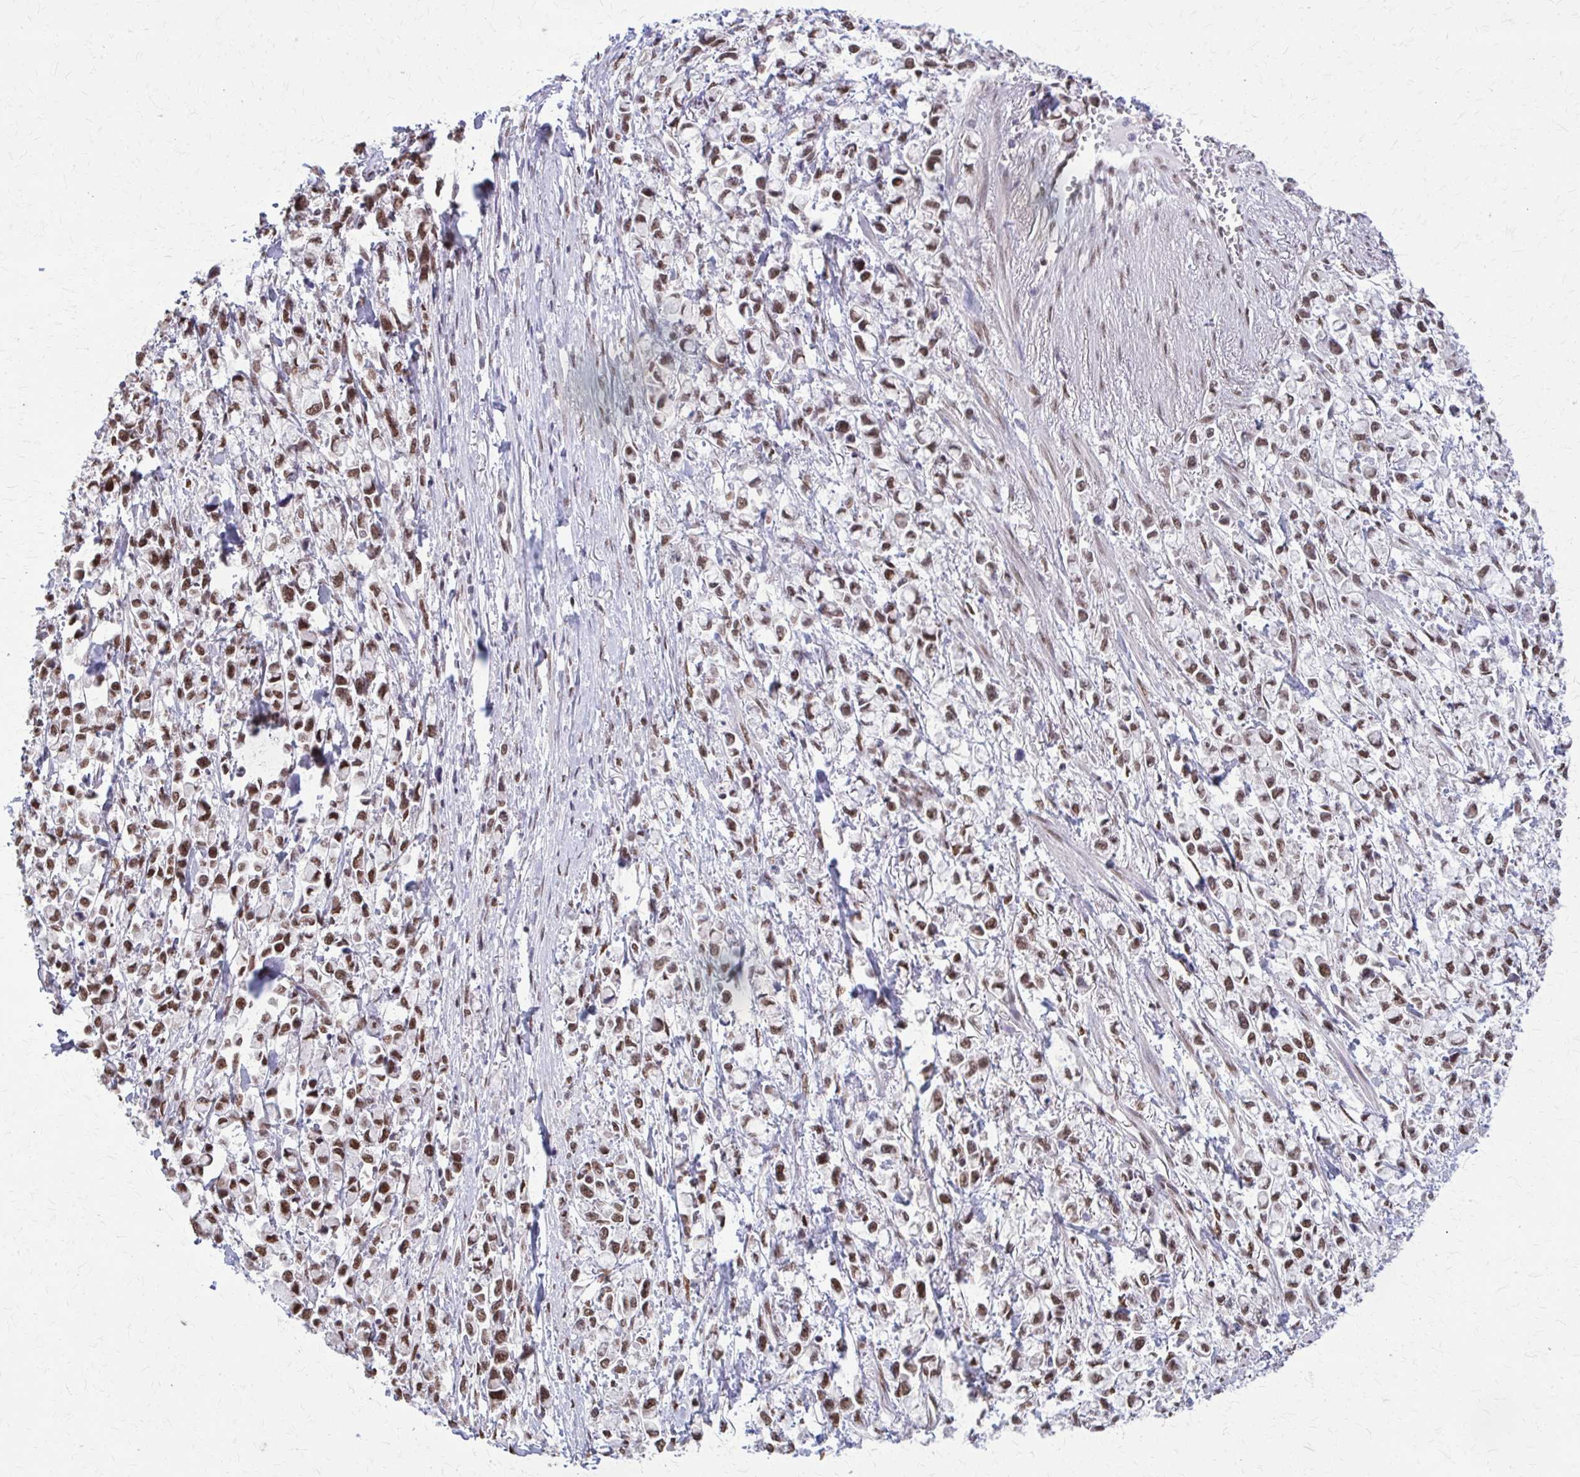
{"staining": {"intensity": "moderate", "quantity": ">75%", "location": "nuclear"}, "tissue": "stomach cancer", "cell_type": "Tumor cells", "image_type": "cancer", "snomed": [{"axis": "morphology", "description": "Adenocarcinoma, NOS"}, {"axis": "topography", "description": "Stomach"}], "caption": "Adenocarcinoma (stomach) stained for a protein (brown) demonstrates moderate nuclear positive expression in approximately >75% of tumor cells.", "gene": "TTF1", "patient": {"sex": "female", "age": 81}}